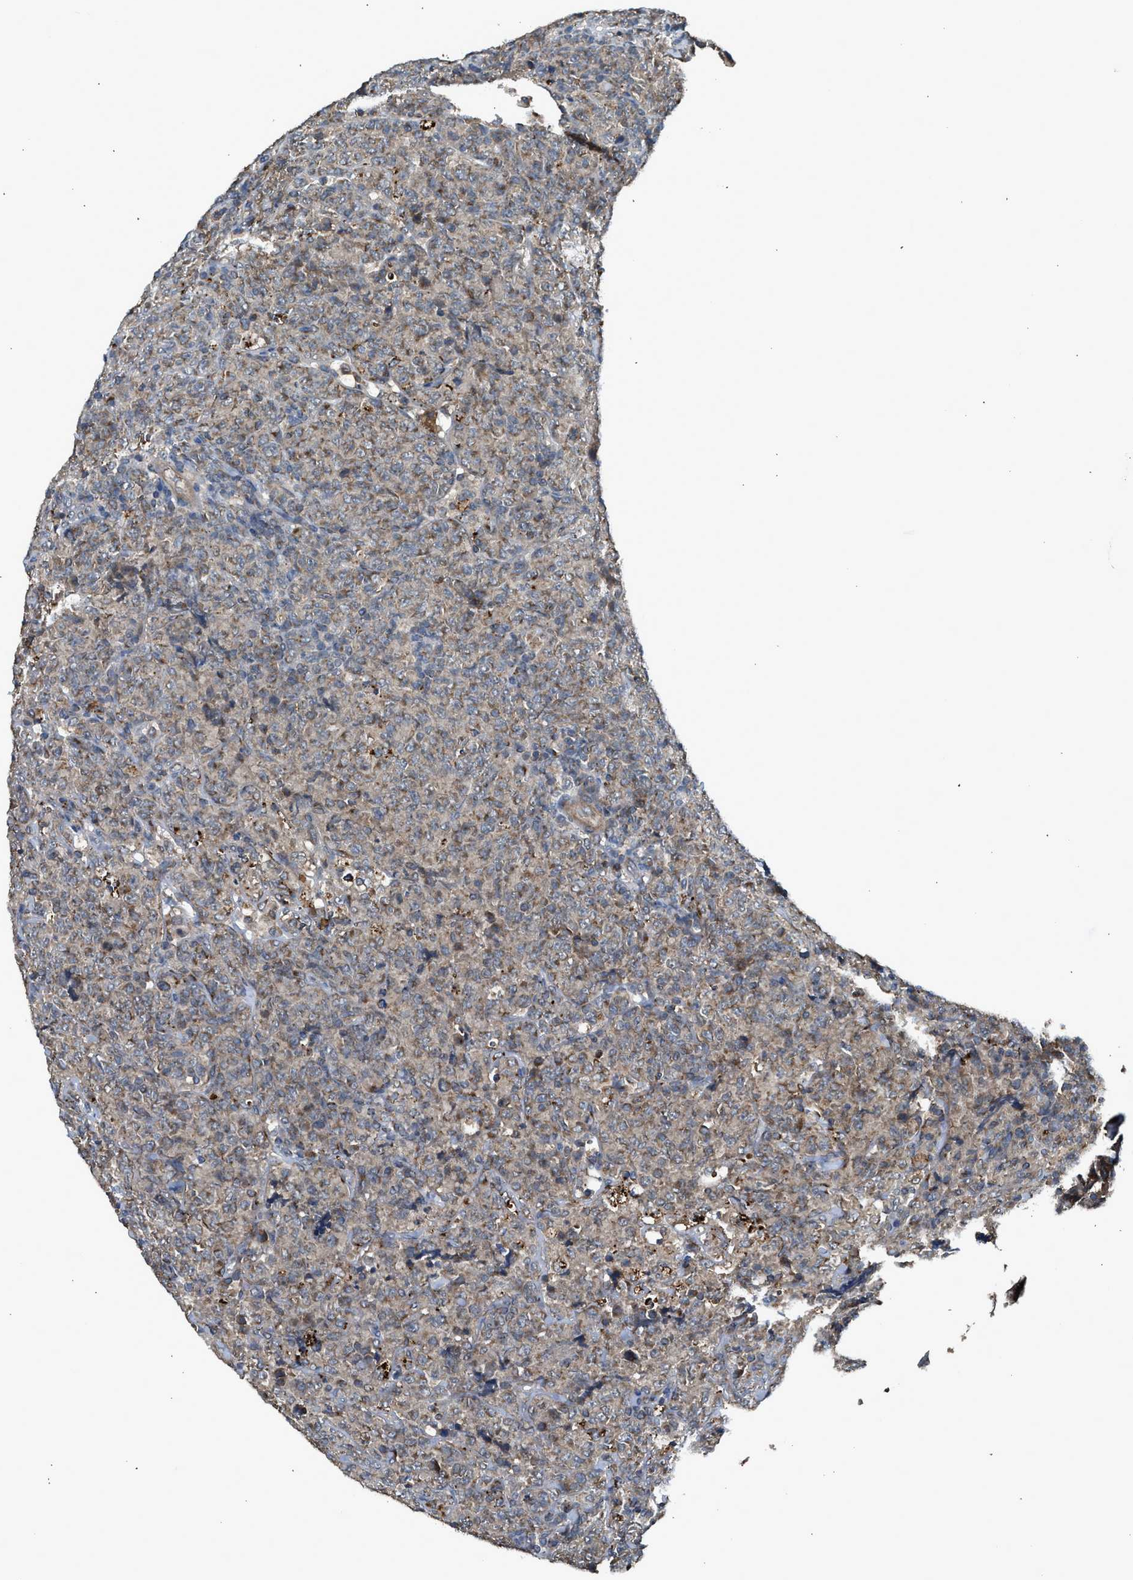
{"staining": {"intensity": "moderate", "quantity": ">75%", "location": "cytoplasmic/membranous"}, "tissue": "lymphoma", "cell_type": "Tumor cells", "image_type": "cancer", "snomed": [{"axis": "morphology", "description": "Malignant lymphoma, non-Hodgkin's type, High grade"}, {"axis": "topography", "description": "Tonsil"}], "caption": "Moderate cytoplasmic/membranous staining is identified in approximately >75% of tumor cells in lymphoma.", "gene": "STARD3", "patient": {"sex": "female", "age": 36}}